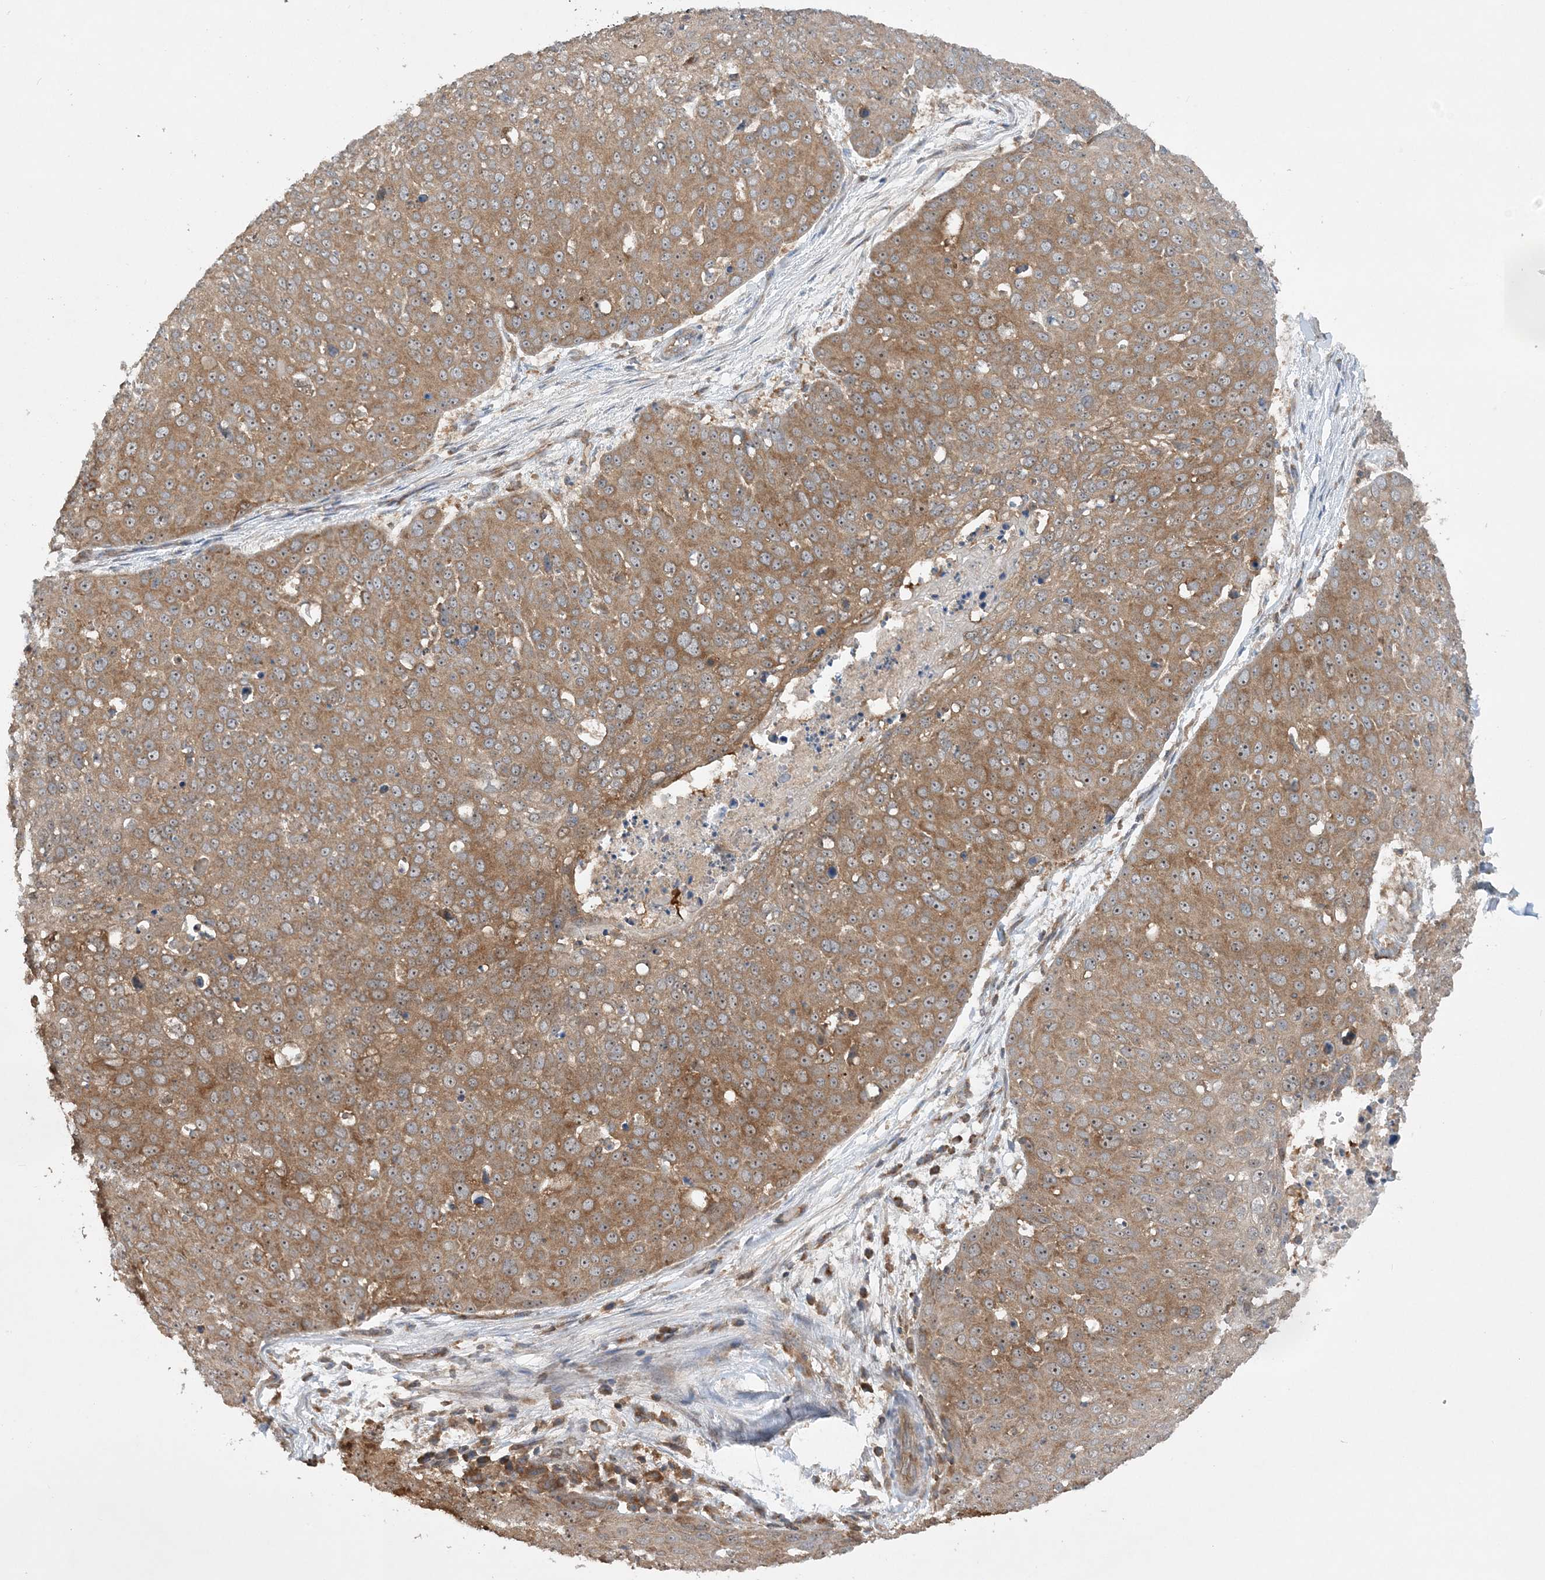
{"staining": {"intensity": "moderate", "quantity": ">75%", "location": "cytoplasmic/membranous"}, "tissue": "skin cancer", "cell_type": "Tumor cells", "image_type": "cancer", "snomed": [{"axis": "morphology", "description": "Squamous cell carcinoma, NOS"}, {"axis": "topography", "description": "Skin"}], "caption": "Immunohistochemistry of human squamous cell carcinoma (skin) demonstrates medium levels of moderate cytoplasmic/membranous positivity in about >75% of tumor cells. The staining is performed using DAB (3,3'-diaminobenzidine) brown chromogen to label protein expression. The nuclei are counter-stained blue using hematoxylin.", "gene": "ACAP2", "patient": {"sex": "male", "age": 71}}